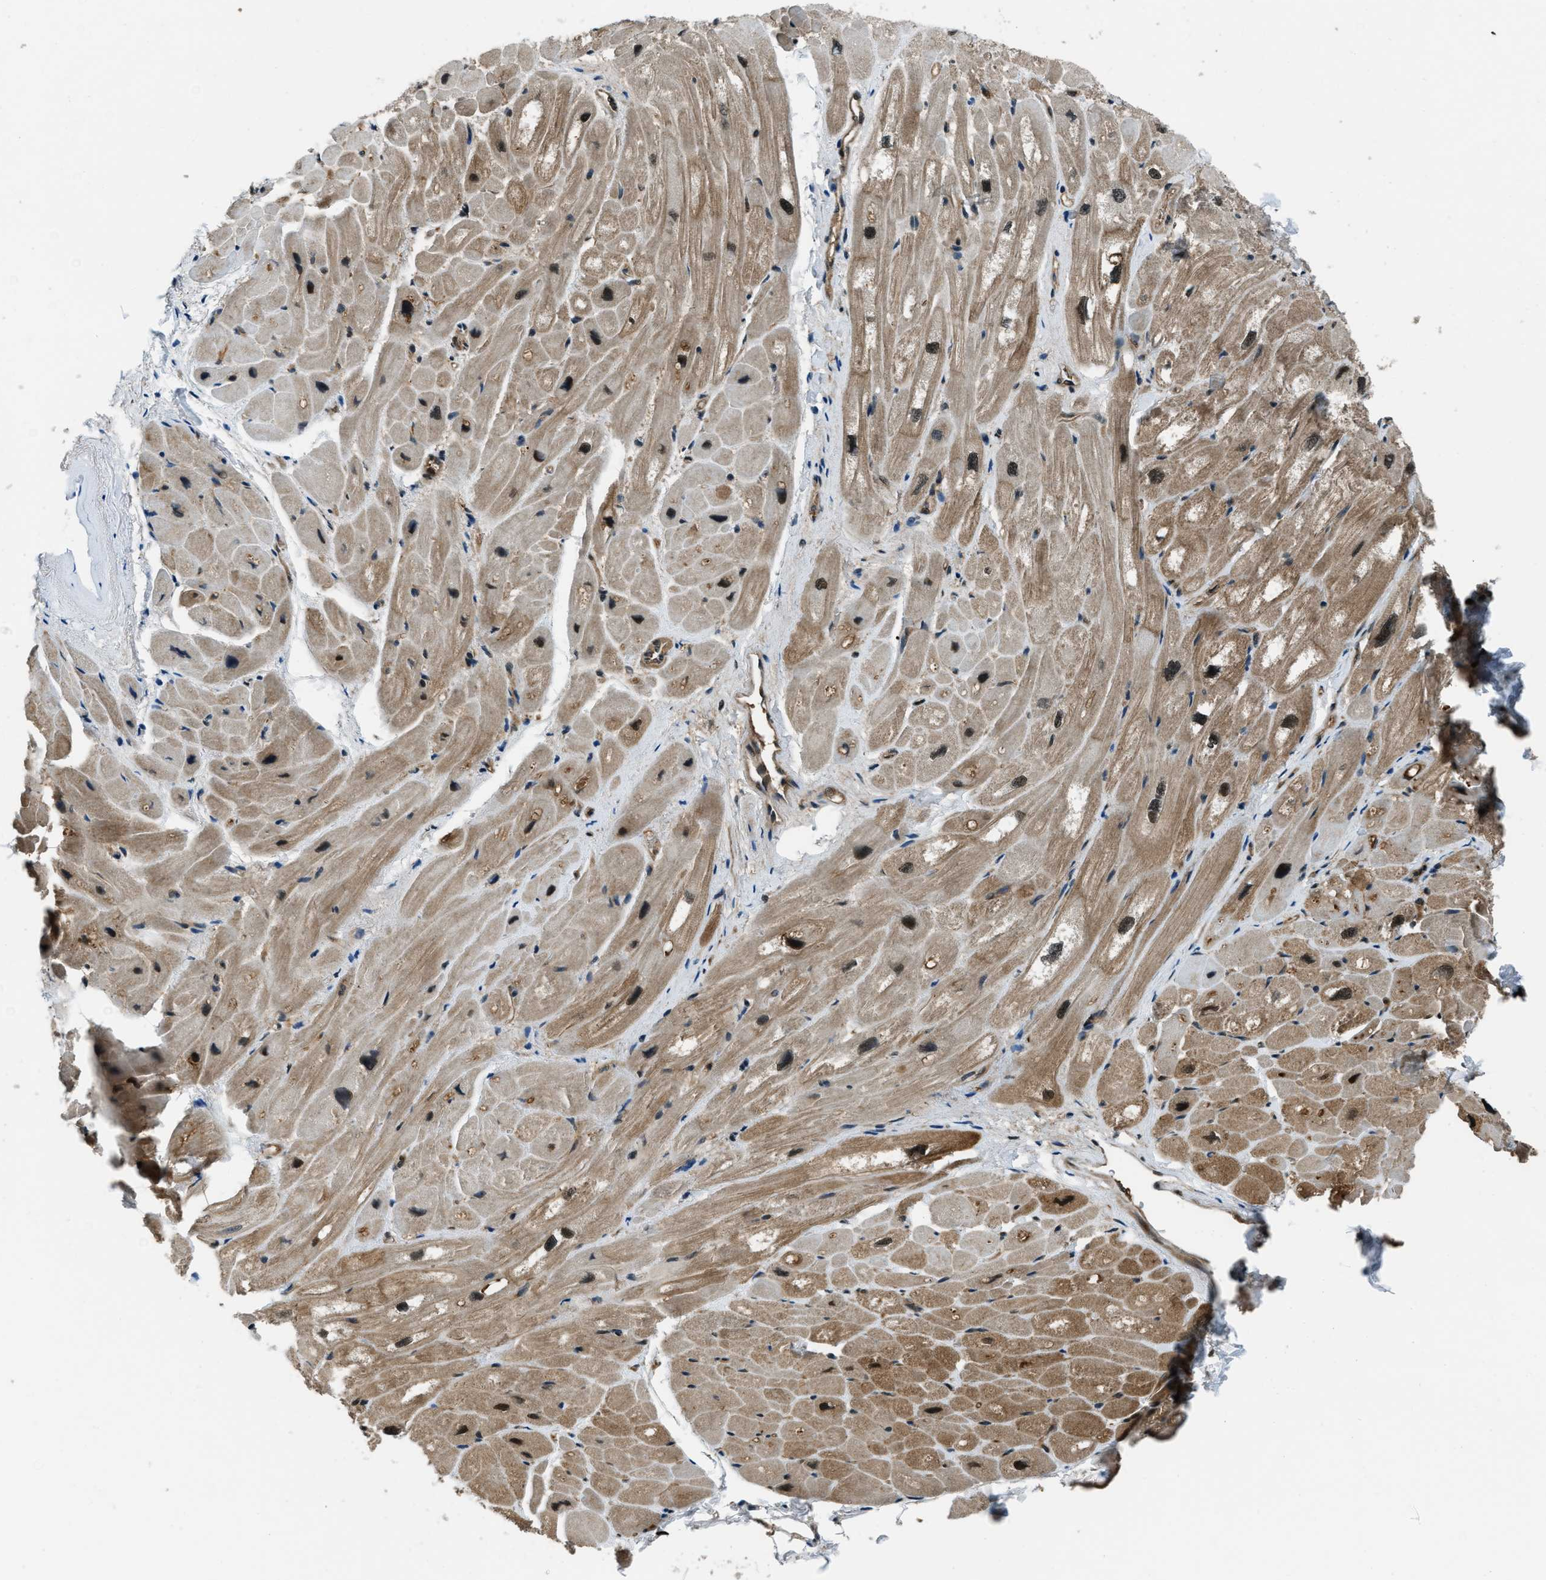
{"staining": {"intensity": "strong", "quantity": "25%-75%", "location": "cytoplasmic/membranous,nuclear"}, "tissue": "heart muscle", "cell_type": "Cardiomyocytes", "image_type": "normal", "snomed": [{"axis": "morphology", "description": "Normal tissue, NOS"}, {"axis": "topography", "description": "Heart"}], "caption": "Protein positivity by IHC displays strong cytoplasmic/membranous,nuclear positivity in about 25%-75% of cardiomyocytes in normal heart muscle. (DAB IHC with brightfield microscopy, high magnification).", "gene": "NUDCD3", "patient": {"sex": "male", "age": 49}}